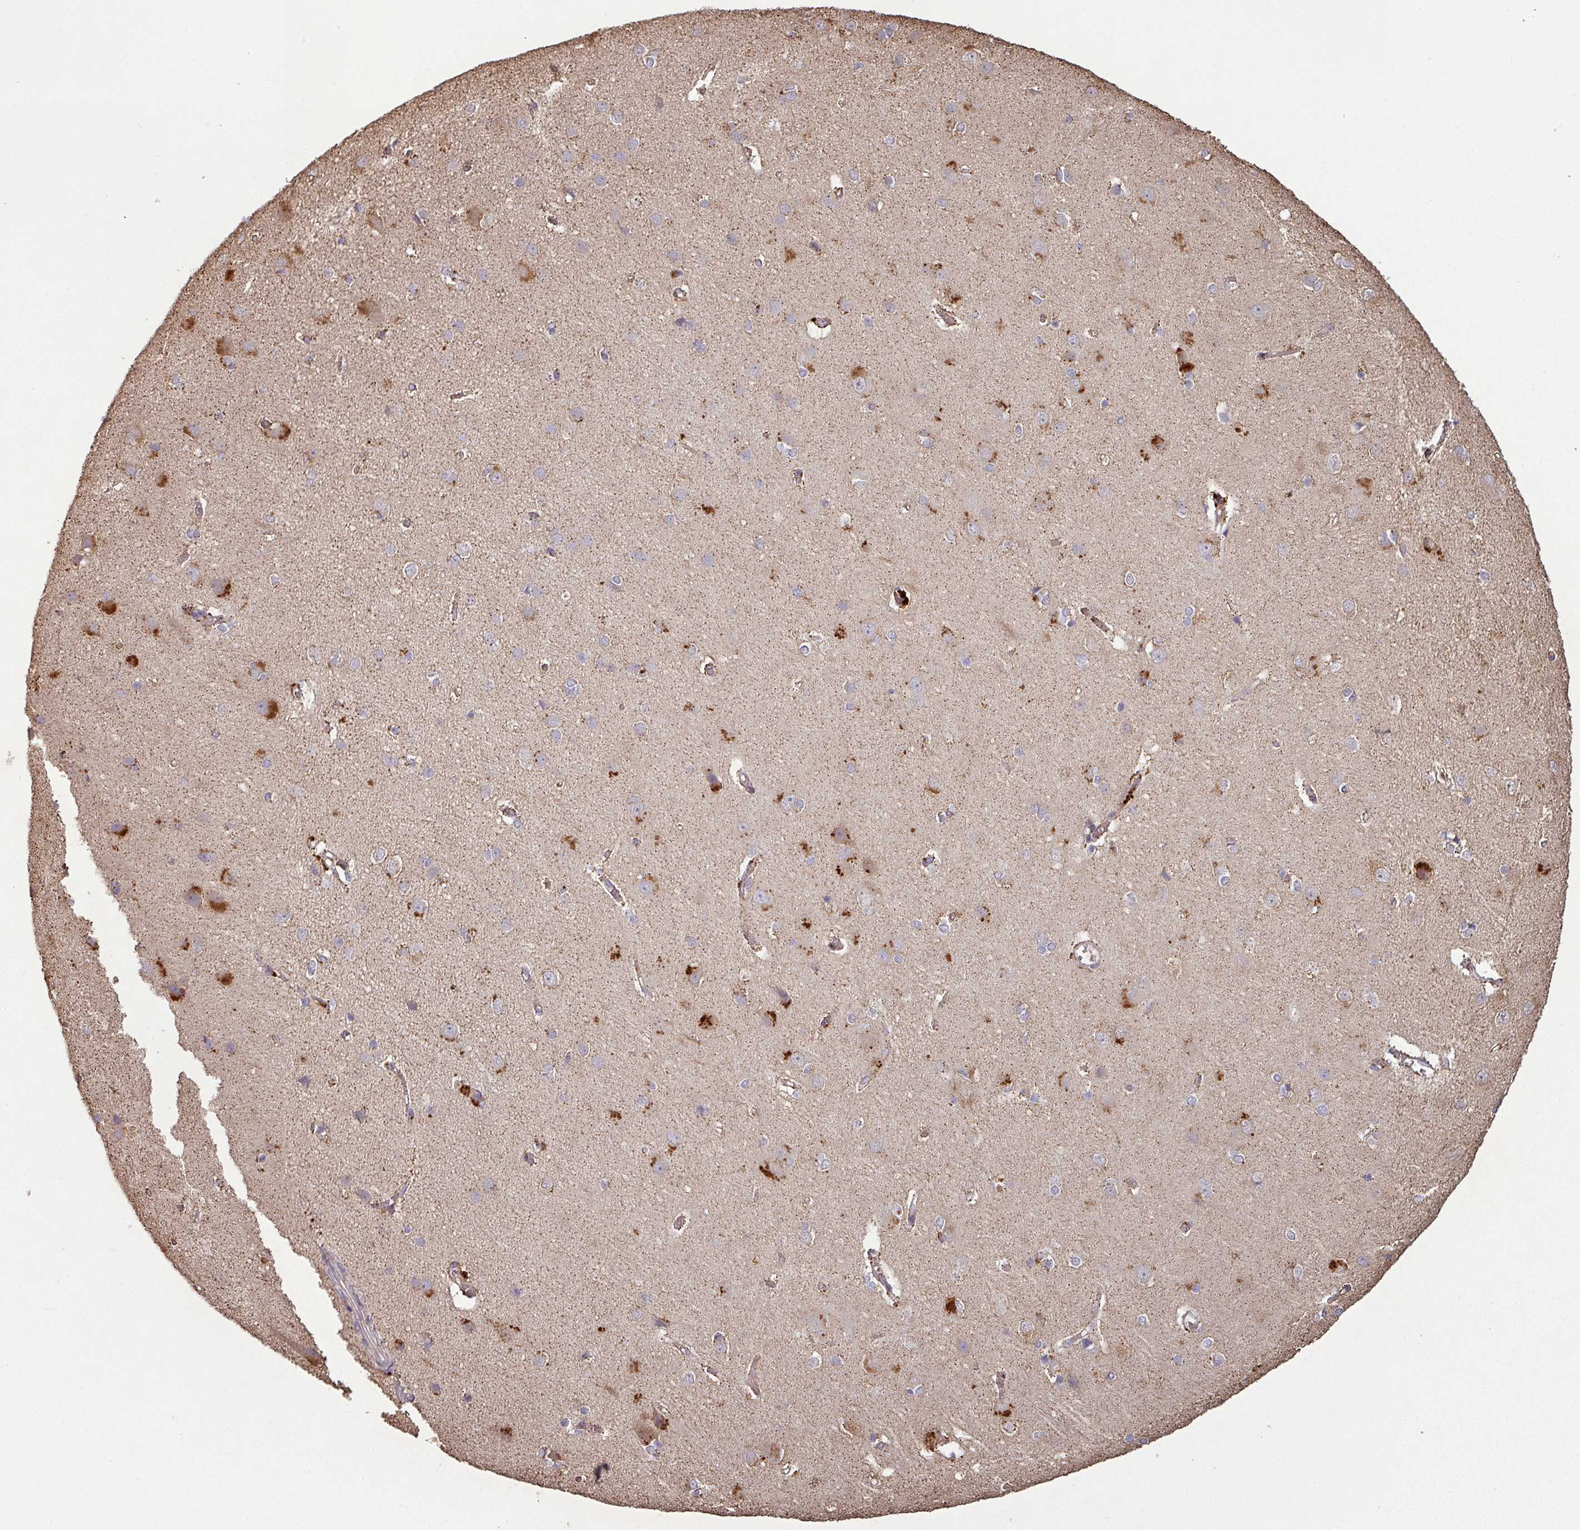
{"staining": {"intensity": "moderate", "quantity": ">75%", "location": "cytoplasmic/membranous"}, "tissue": "cerebral cortex", "cell_type": "Endothelial cells", "image_type": "normal", "snomed": [{"axis": "morphology", "description": "Normal tissue, NOS"}, {"axis": "topography", "description": "Cerebral cortex"}], "caption": "Normal cerebral cortex exhibits moderate cytoplasmic/membranous expression in approximately >75% of endothelial cells.", "gene": "NHSL2", "patient": {"sex": "male", "age": 37}}